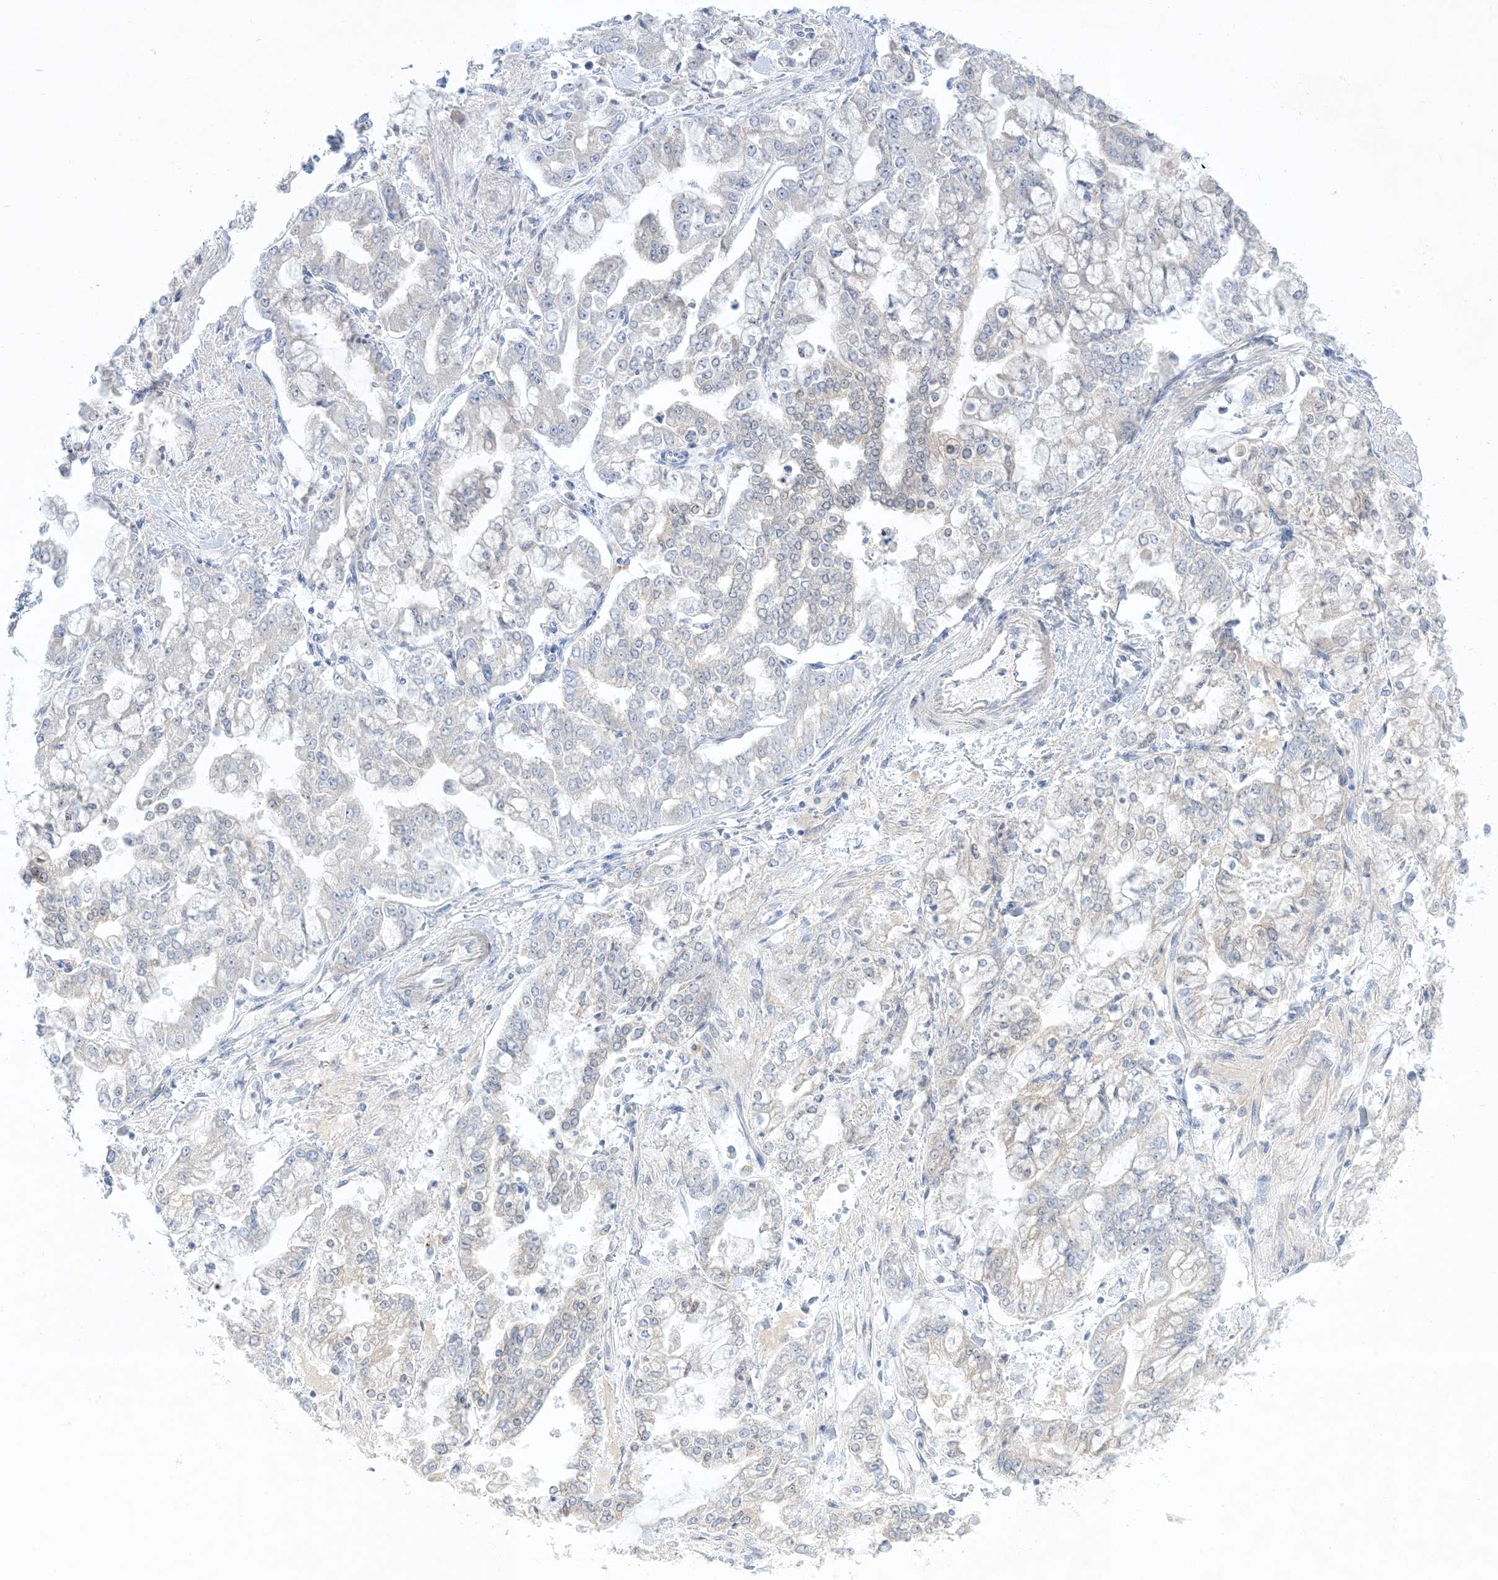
{"staining": {"intensity": "negative", "quantity": "none", "location": "none"}, "tissue": "stomach cancer", "cell_type": "Tumor cells", "image_type": "cancer", "snomed": [{"axis": "morphology", "description": "Normal tissue, NOS"}, {"axis": "morphology", "description": "Adenocarcinoma, NOS"}, {"axis": "topography", "description": "Stomach, upper"}, {"axis": "topography", "description": "Stomach"}], "caption": "The image reveals no significant positivity in tumor cells of stomach adenocarcinoma. (Brightfield microscopy of DAB immunohistochemistry (IHC) at high magnification).", "gene": "XIRP2", "patient": {"sex": "male", "age": 76}}